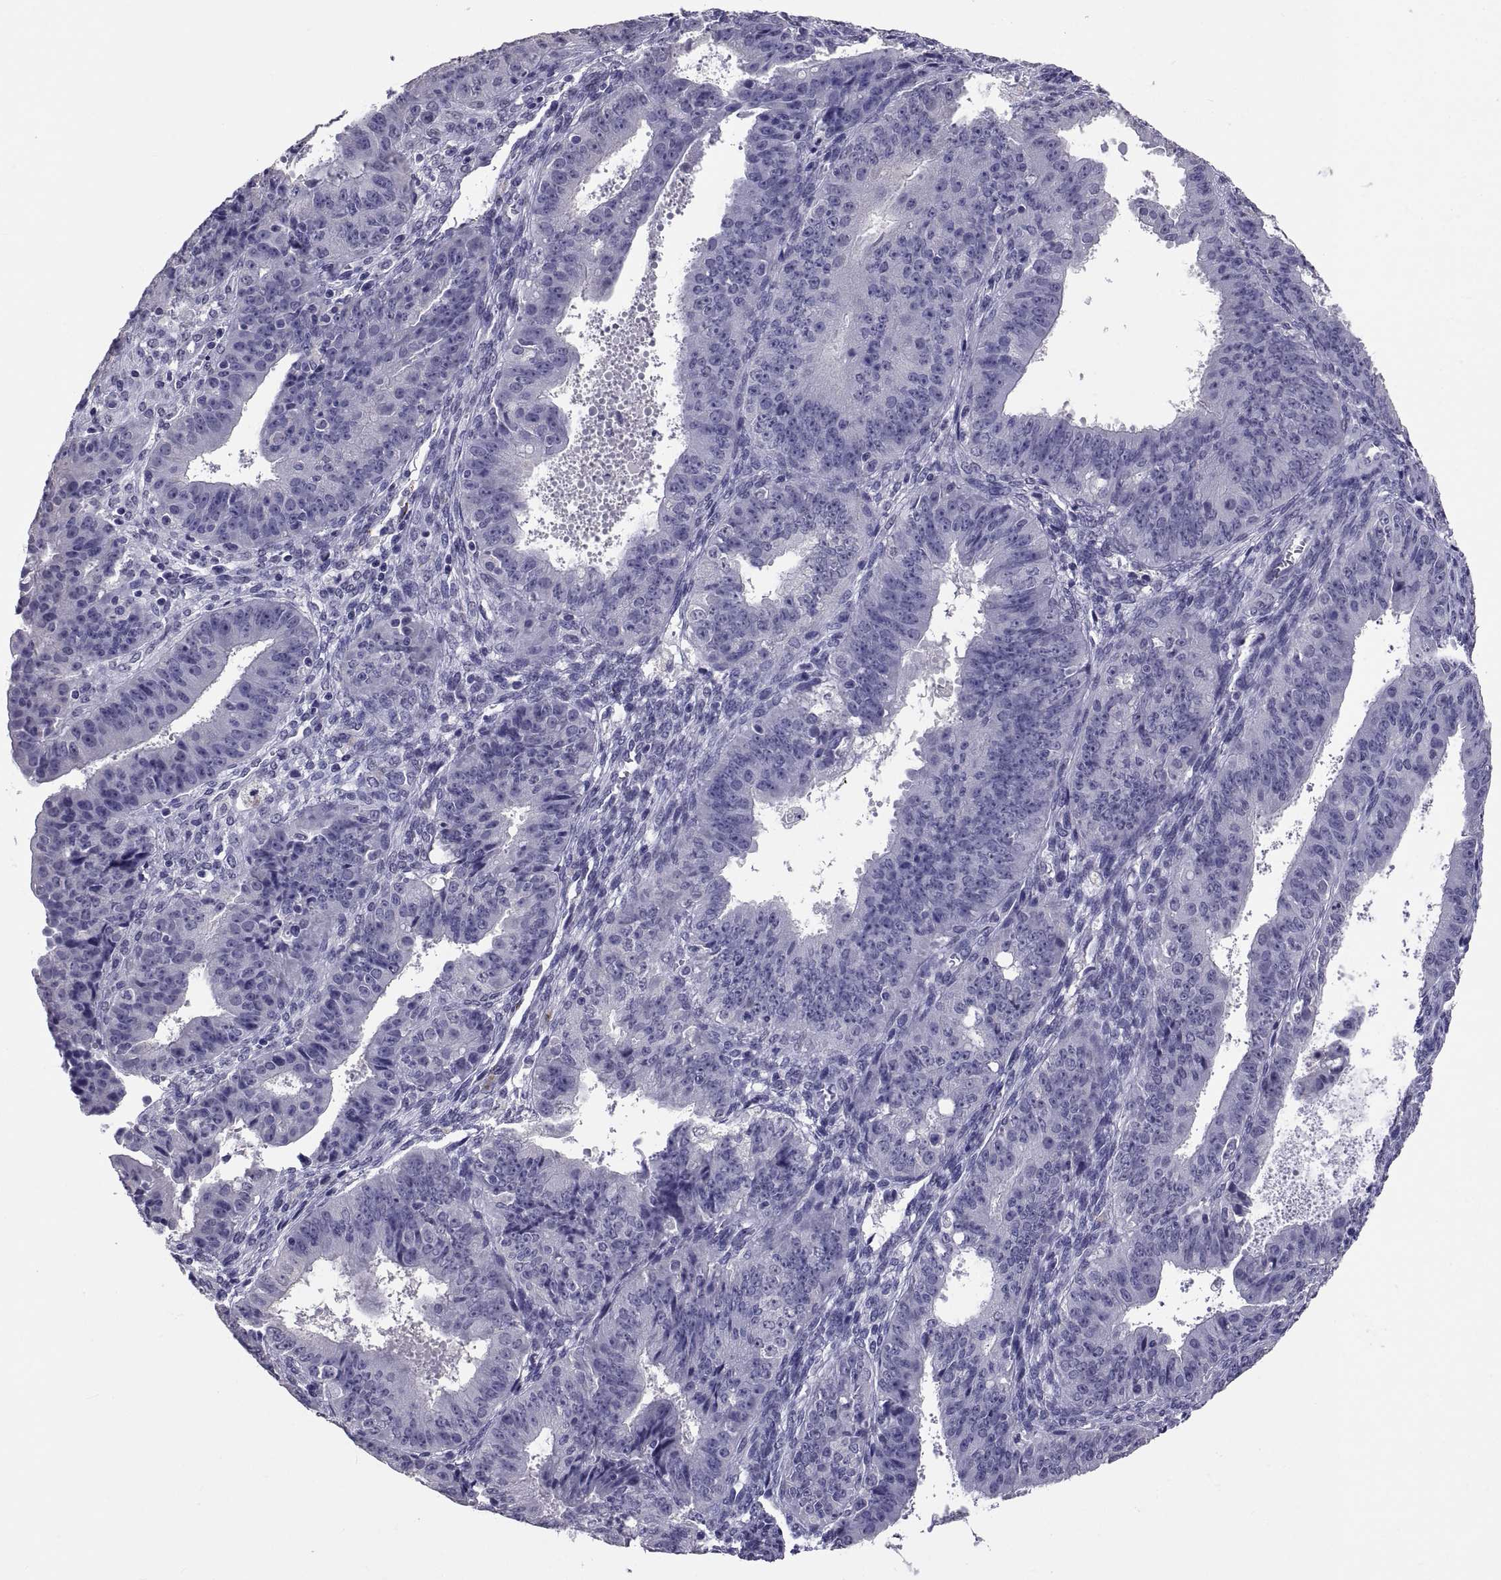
{"staining": {"intensity": "negative", "quantity": "none", "location": "none"}, "tissue": "ovarian cancer", "cell_type": "Tumor cells", "image_type": "cancer", "snomed": [{"axis": "morphology", "description": "Carcinoma, endometroid"}, {"axis": "topography", "description": "Ovary"}], "caption": "This is a photomicrograph of immunohistochemistry (IHC) staining of ovarian cancer, which shows no expression in tumor cells. (DAB immunohistochemistry (IHC), high magnification).", "gene": "TGFBR3L", "patient": {"sex": "female", "age": 42}}